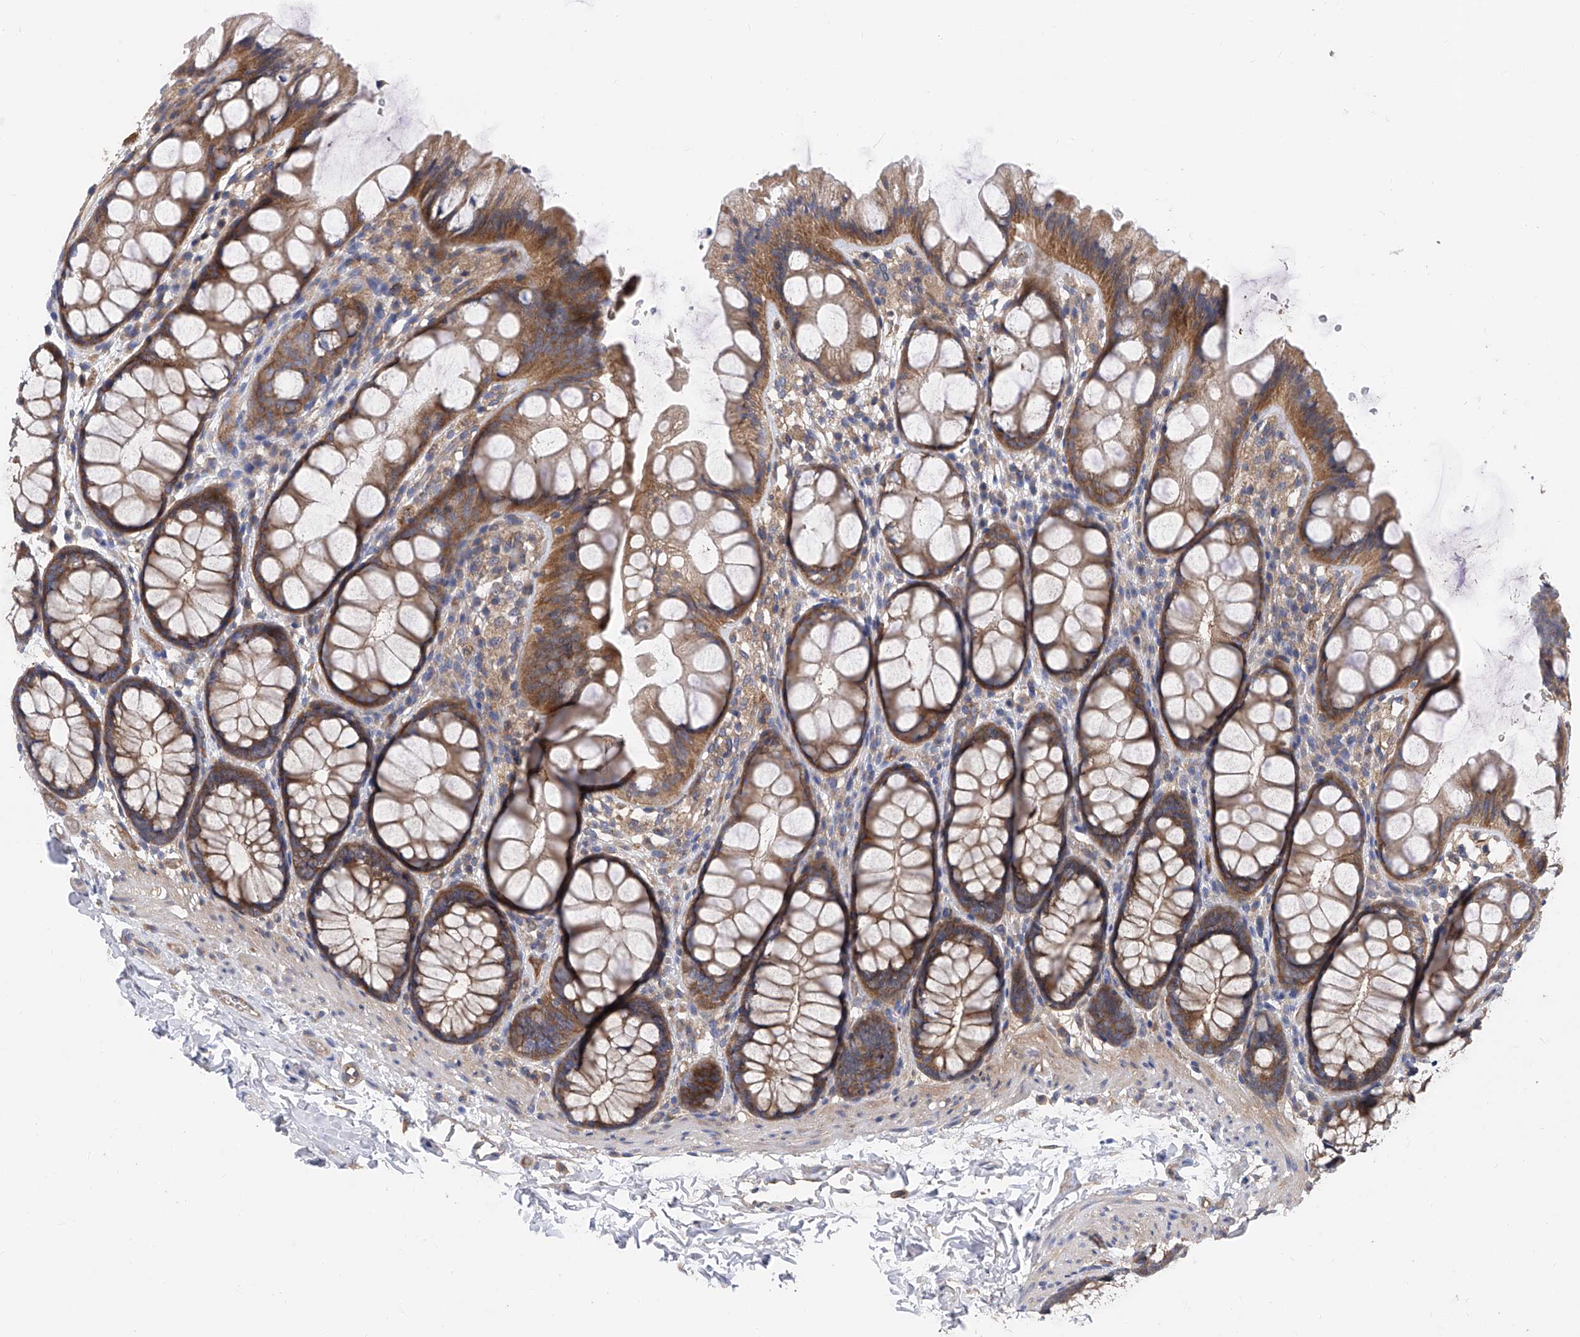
{"staining": {"intensity": "moderate", "quantity": ">75%", "location": "cytoplasmic/membranous"}, "tissue": "colon", "cell_type": "Endothelial cells", "image_type": "normal", "snomed": [{"axis": "morphology", "description": "Normal tissue, NOS"}, {"axis": "topography", "description": "Colon"}], "caption": "The immunohistochemical stain shows moderate cytoplasmic/membranous staining in endothelial cells of normal colon.", "gene": "PTK2", "patient": {"sex": "male", "age": 47}}